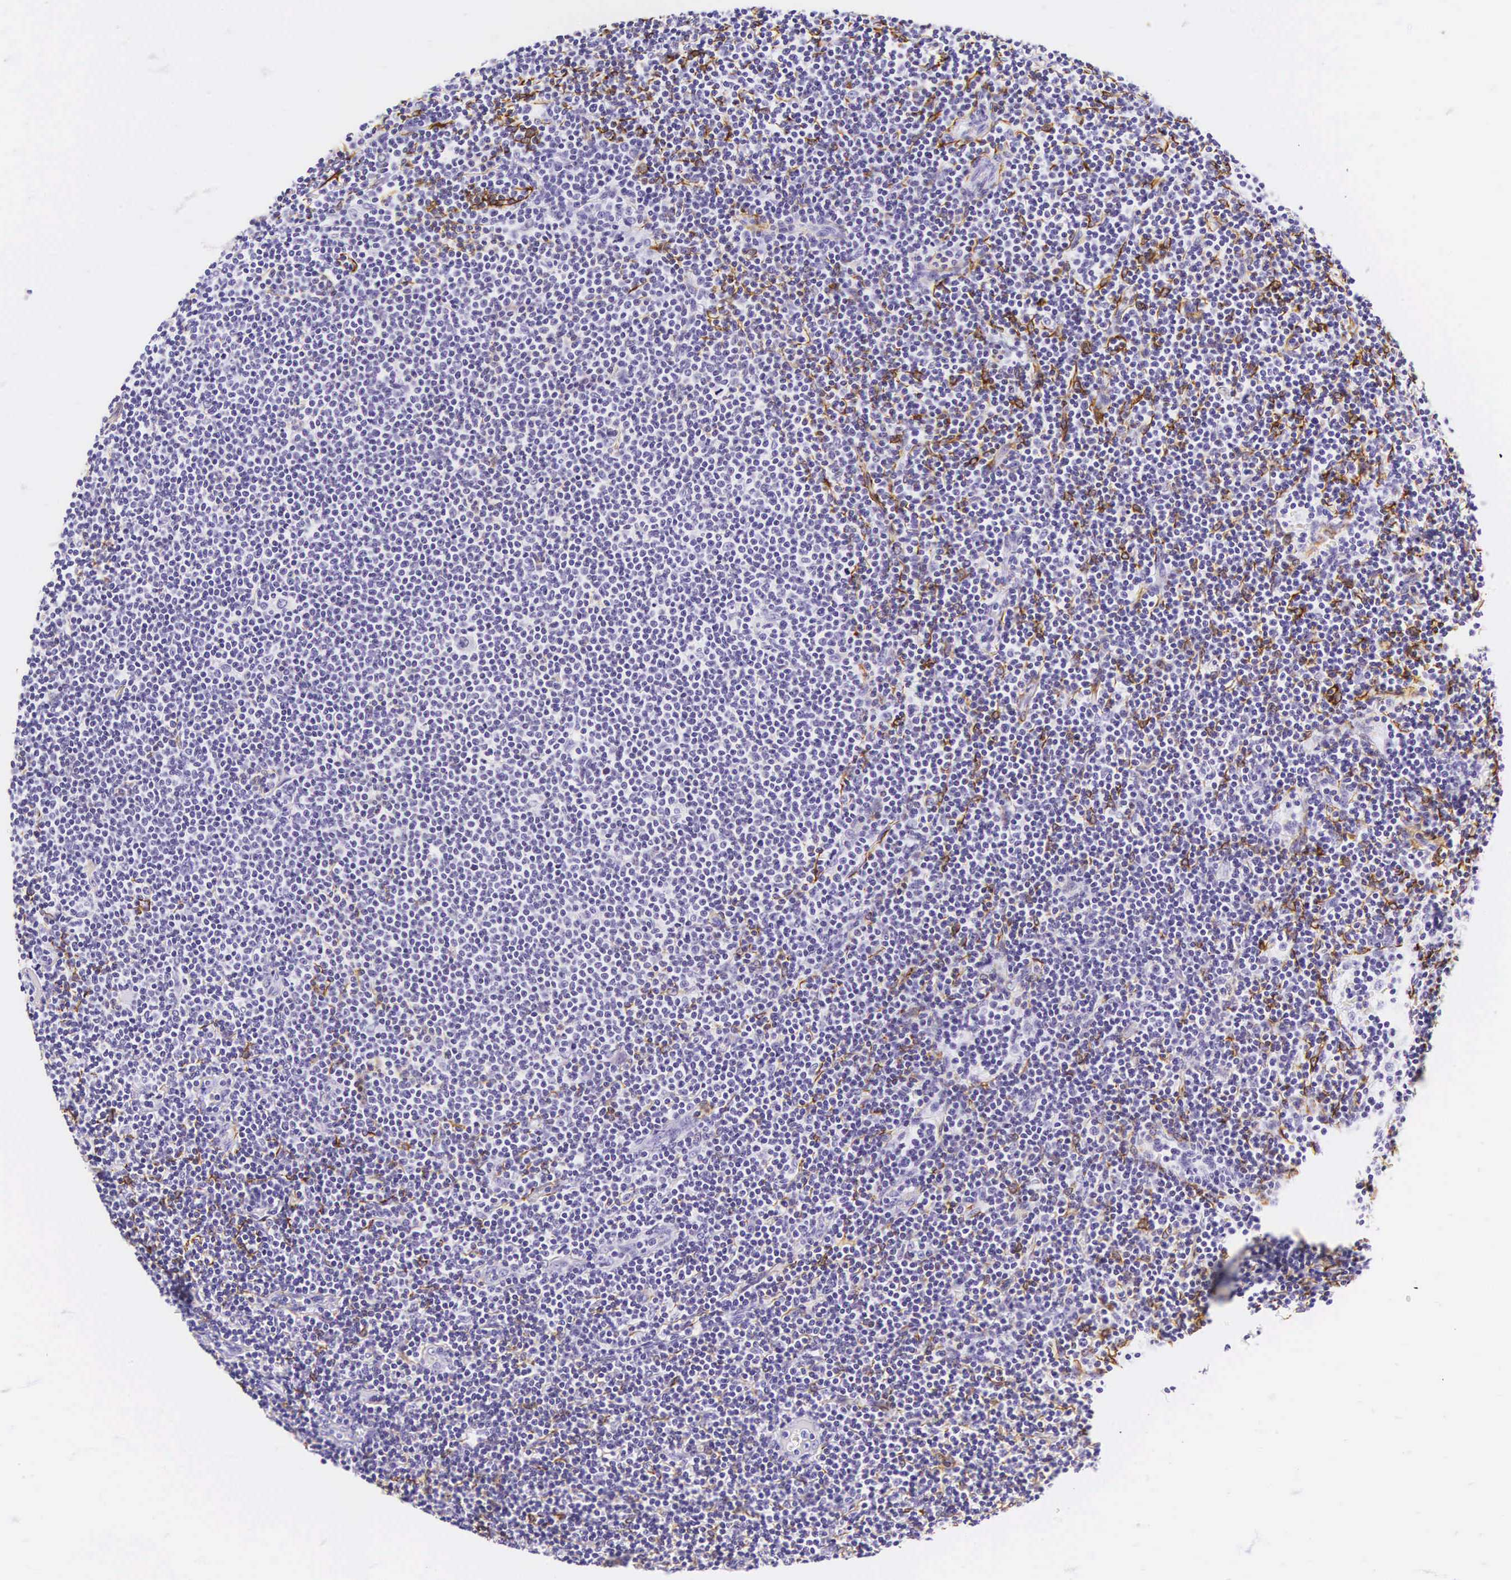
{"staining": {"intensity": "negative", "quantity": "none", "location": "none"}, "tissue": "lymphoma", "cell_type": "Tumor cells", "image_type": "cancer", "snomed": [{"axis": "morphology", "description": "Malignant lymphoma, non-Hodgkin's type, Low grade"}, {"axis": "topography", "description": "Lymph node"}], "caption": "High power microscopy image of an immunohistochemistry (IHC) histopathology image of lymphoma, revealing no significant positivity in tumor cells.", "gene": "KRT18", "patient": {"sex": "male", "age": 65}}